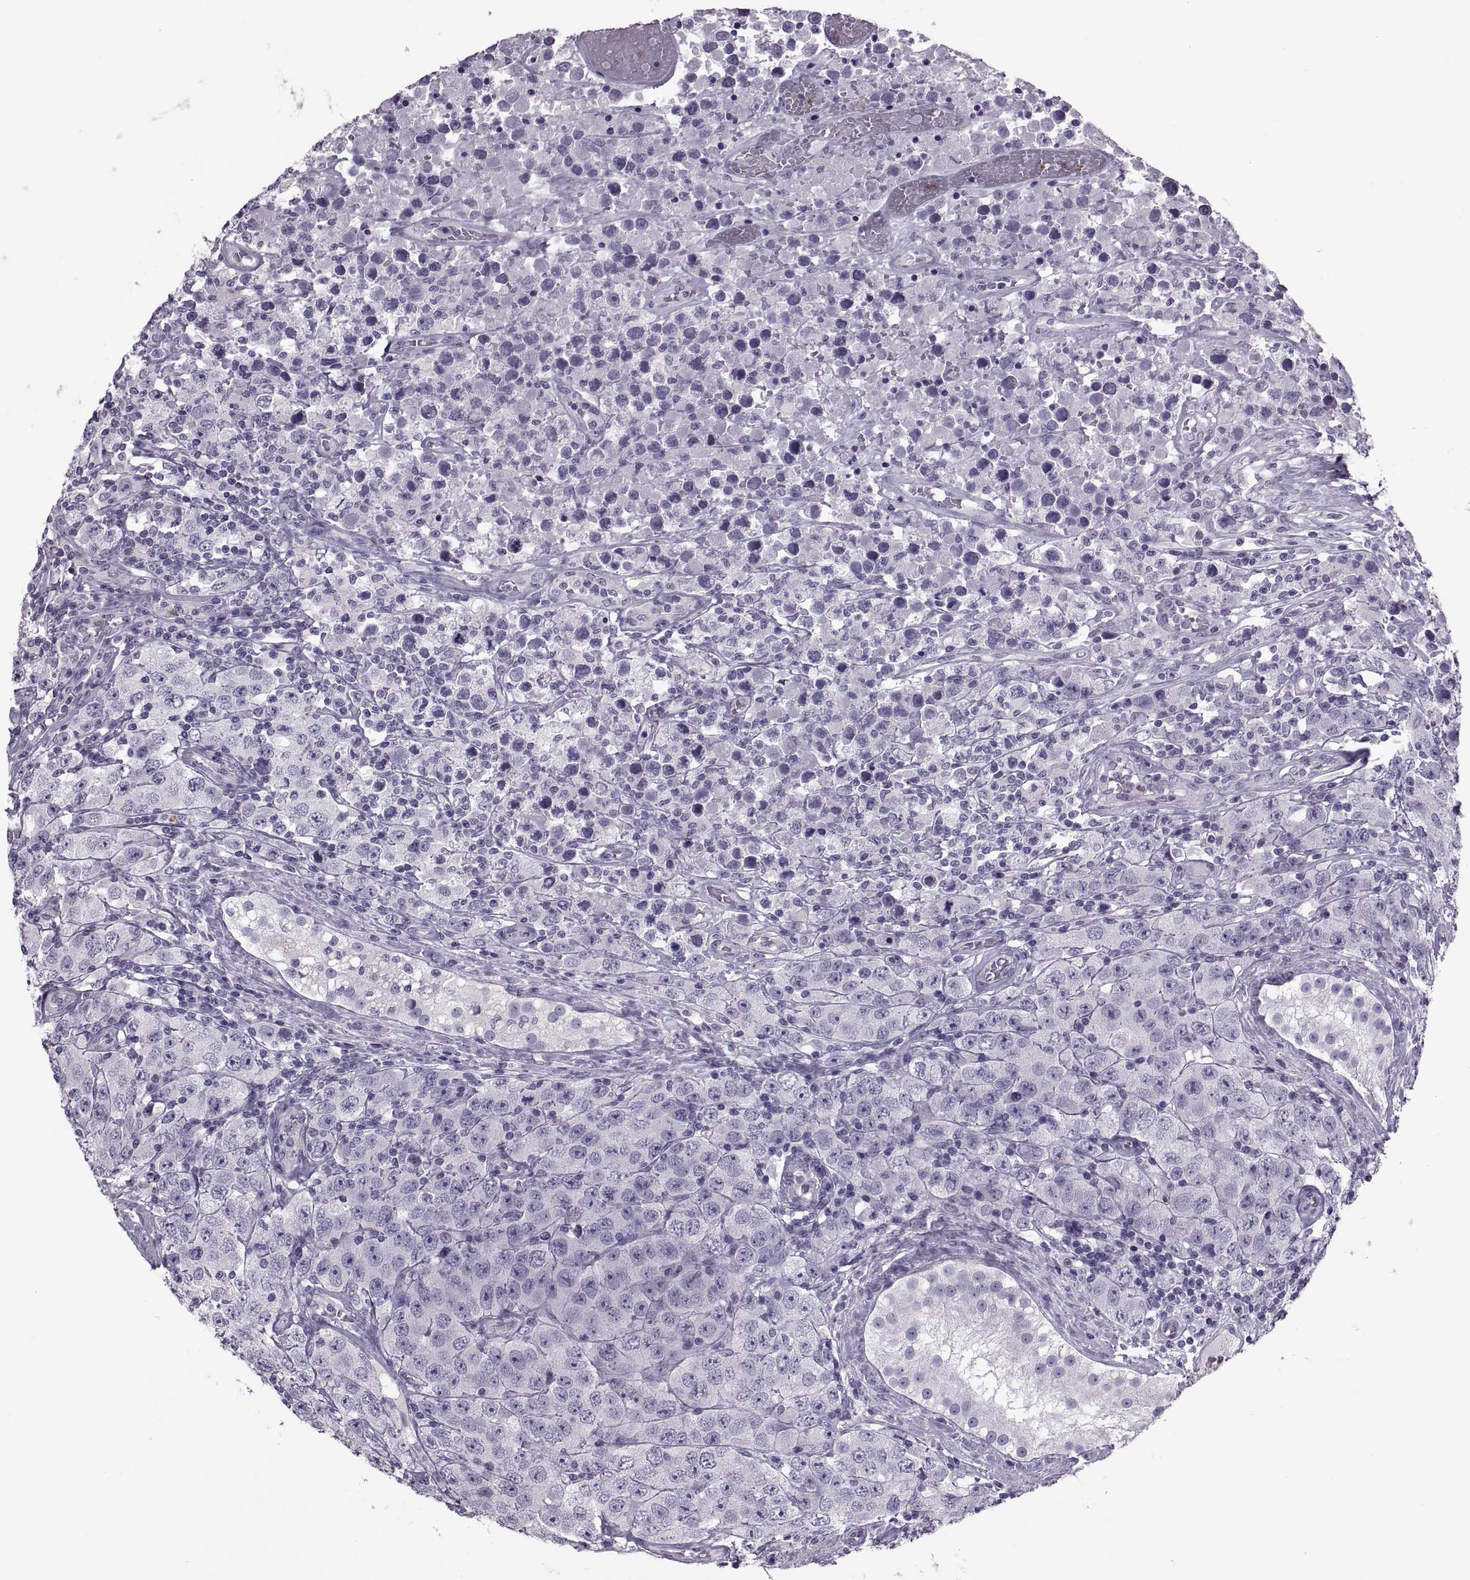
{"staining": {"intensity": "negative", "quantity": "none", "location": "none"}, "tissue": "testis cancer", "cell_type": "Tumor cells", "image_type": "cancer", "snomed": [{"axis": "morphology", "description": "Seminoma, NOS"}, {"axis": "topography", "description": "Testis"}], "caption": "An IHC micrograph of seminoma (testis) is shown. There is no staining in tumor cells of seminoma (testis).", "gene": "ODF3", "patient": {"sex": "male", "age": 52}}